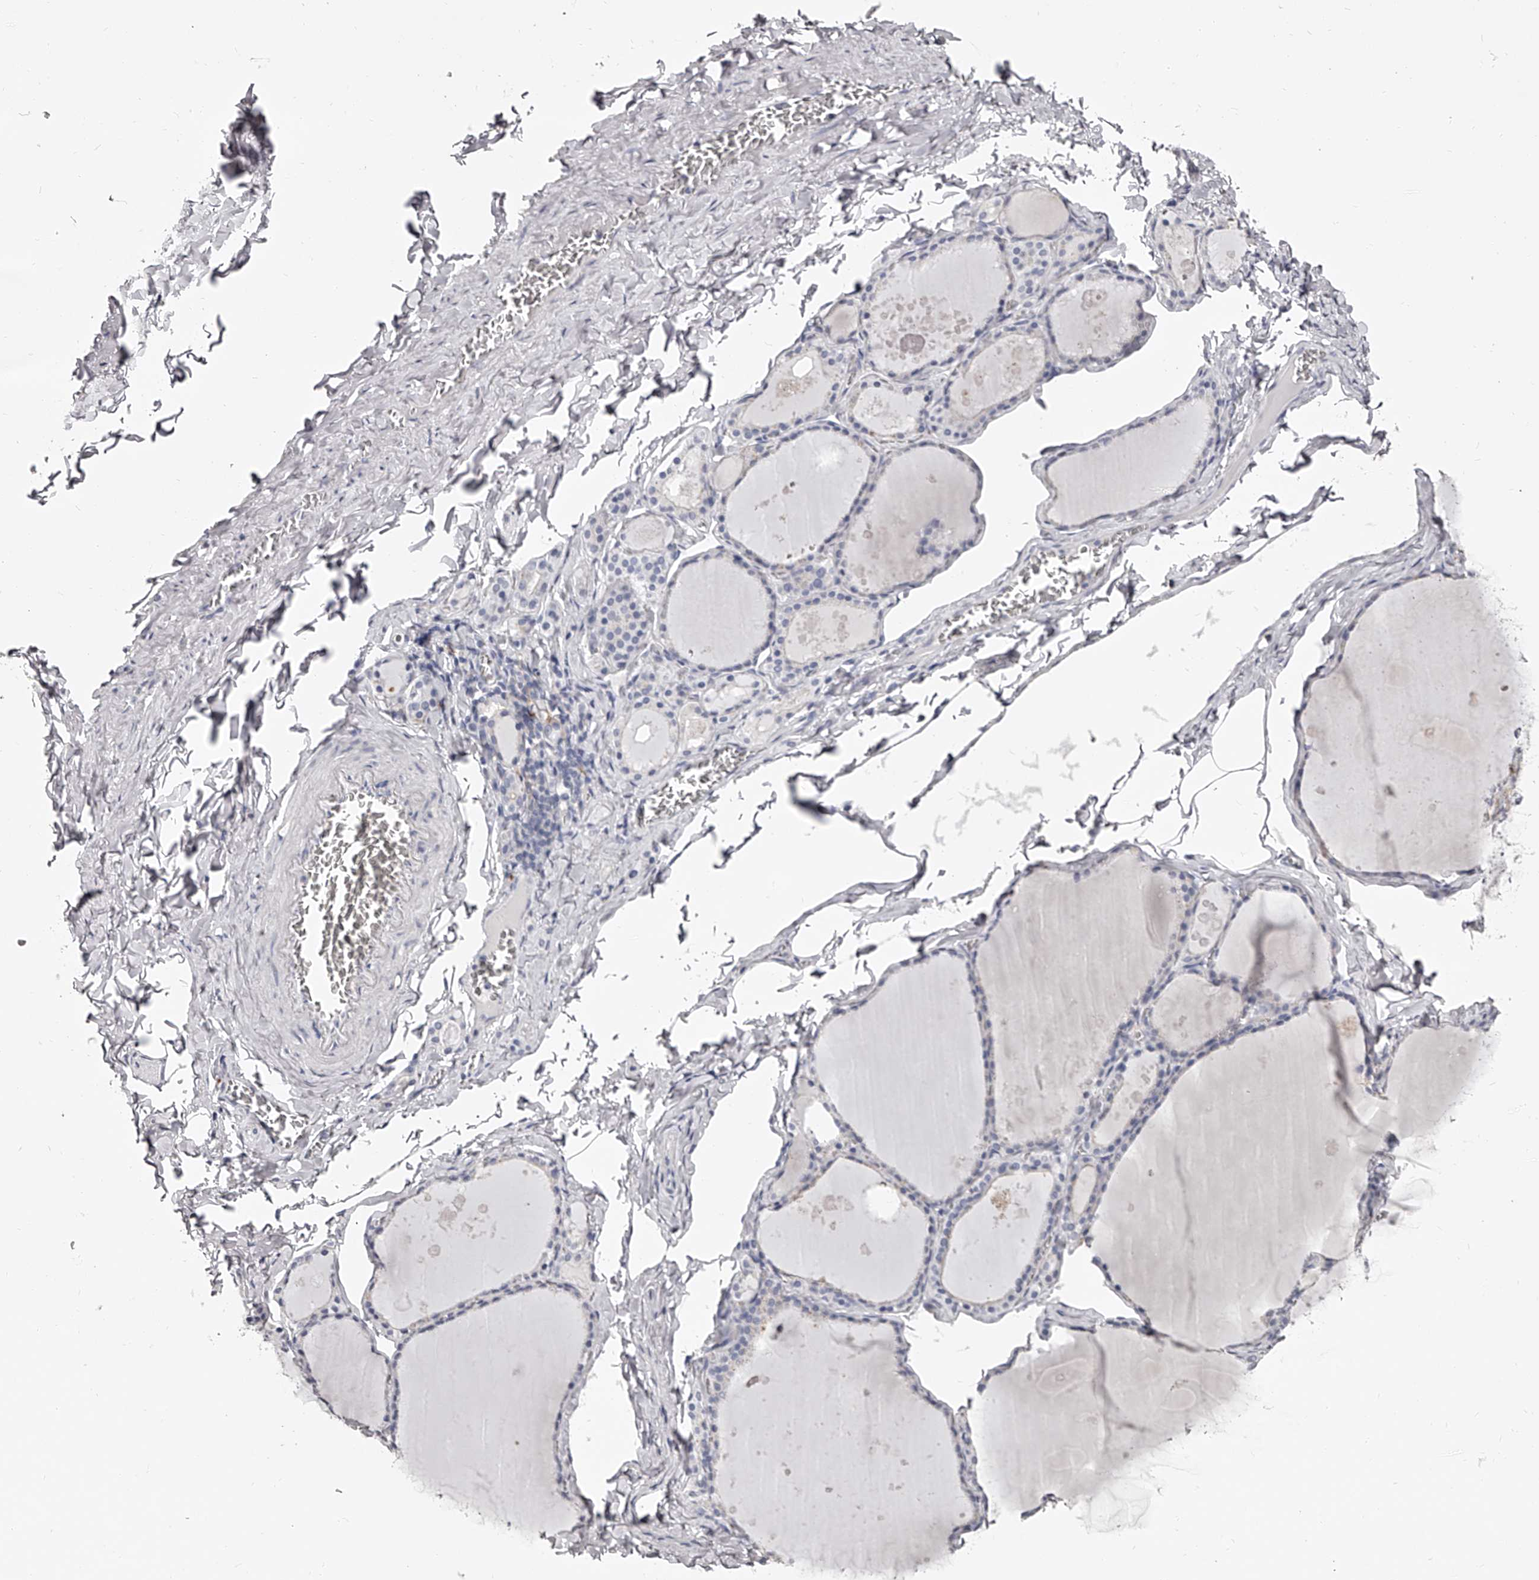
{"staining": {"intensity": "negative", "quantity": "none", "location": "none"}, "tissue": "thyroid gland", "cell_type": "Glandular cells", "image_type": "normal", "snomed": [{"axis": "morphology", "description": "Normal tissue, NOS"}, {"axis": "topography", "description": "Thyroid gland"}], "caption": "Protein analysis of unremarkable thyroid gland shows no significant expression in glandular cells. The staining is performed using DAB brown chromogen with nuclei counter-stained in using hematoxylin.", "gene": "PACSIN1", "patient": {"sex": "male", "age": 56}}